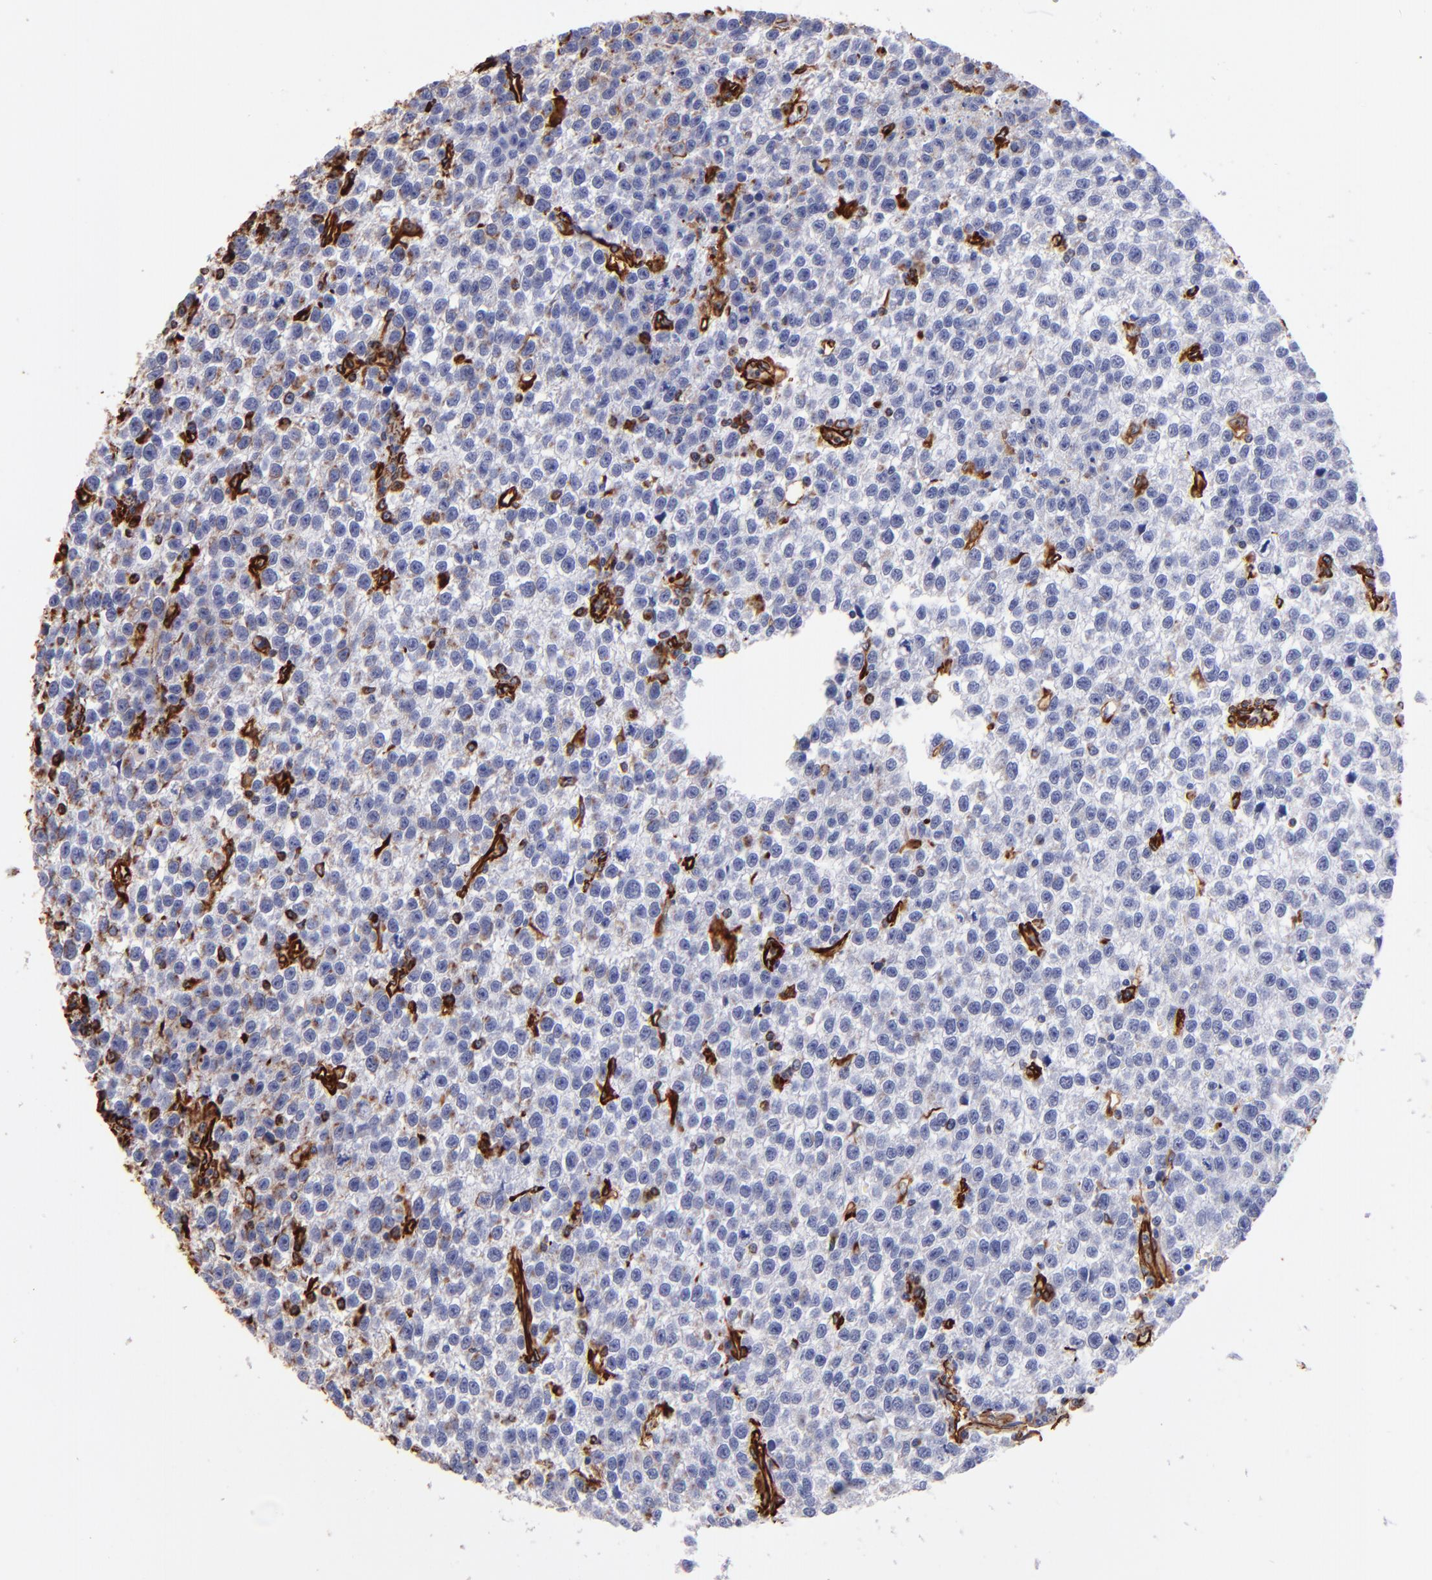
{"staining": {"intensity": "strong", "quantity": "<25%", "location": "cytoplasmic/membranous"}, "tissue": "testis cancer", "cell_type": "Tumor cells", "image_type": "cancer", "snomed": [{"axis": "morphology", "description": "Seminoma, NOS"}, {"axis": "topography", "description": "Testis"}], "caption": "Seminoma (testis) was stained to show a protein in brown. There is medium levels of strong cytoplasmic/membranous staining in approximately <25% of tumor cells.", "gene": "VIM", "patient": {"sex": "male", "age": 35}}